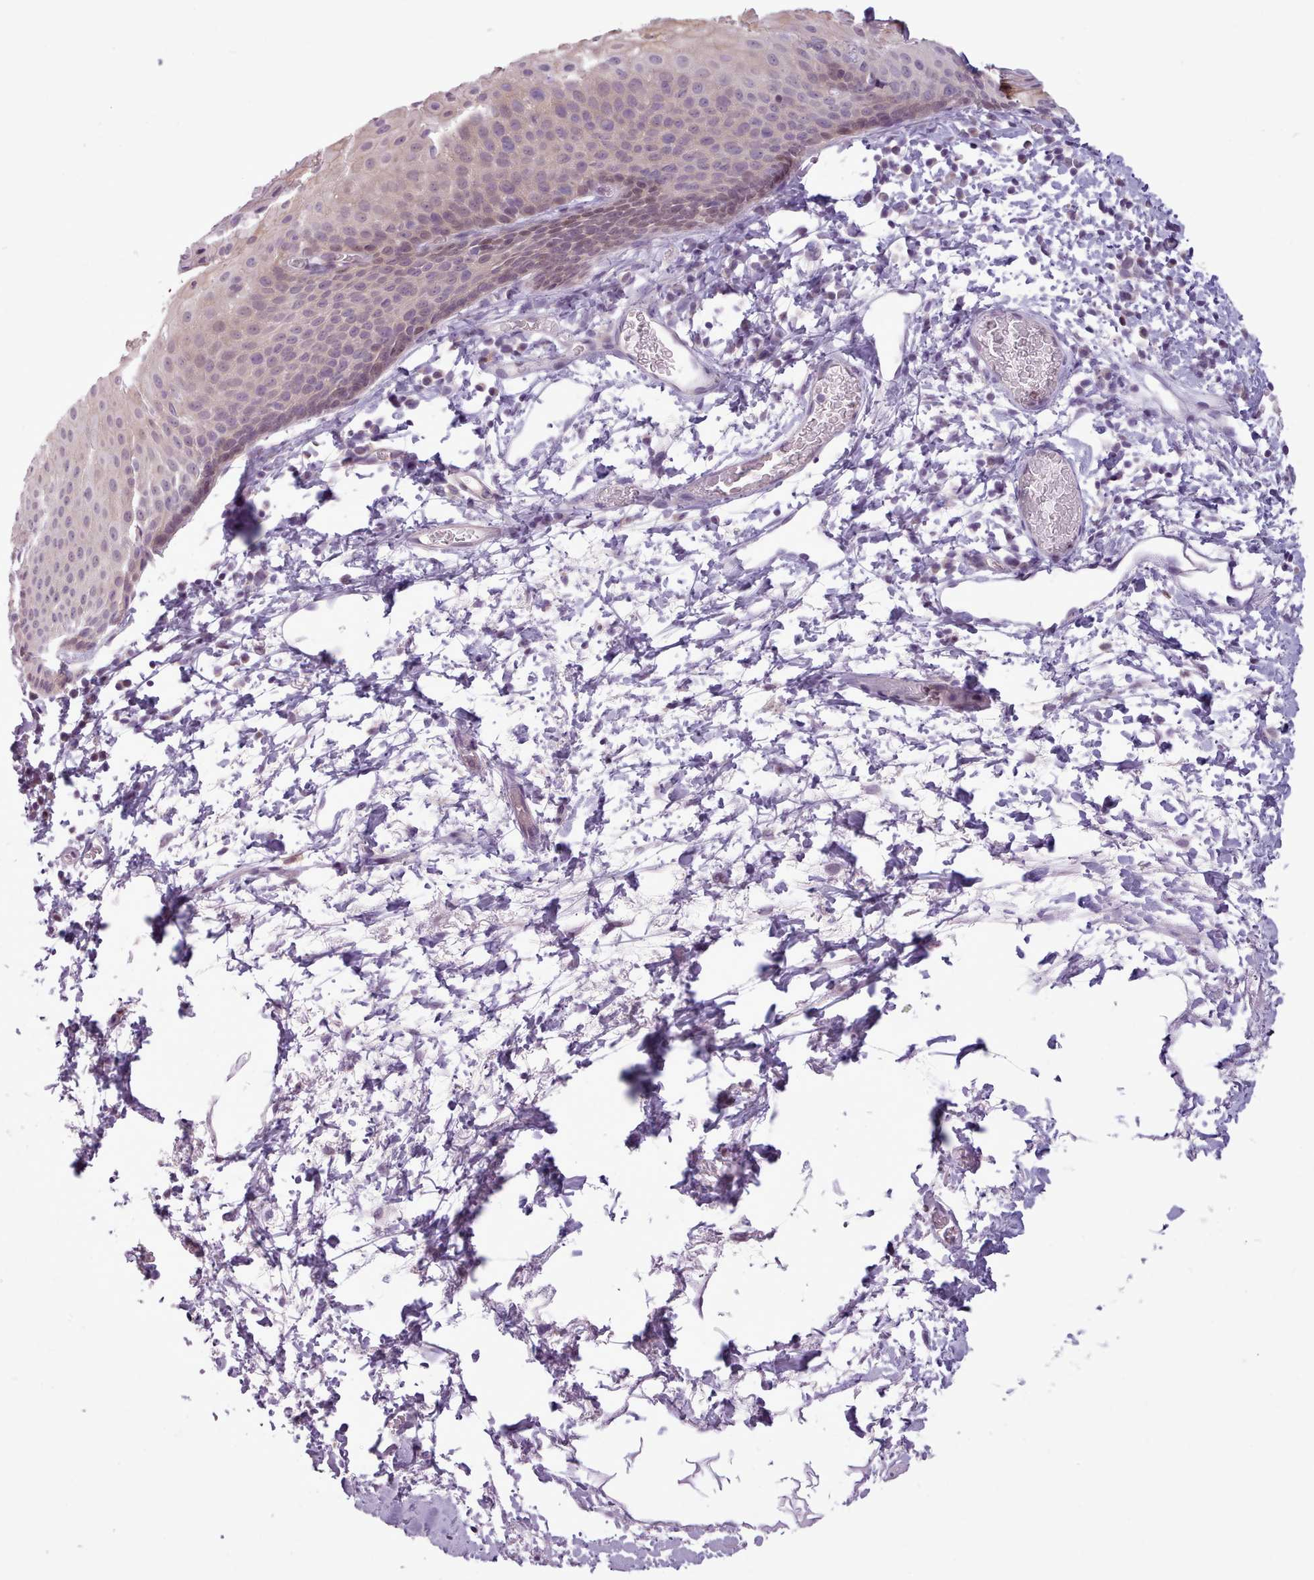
{"staining": {"intensity": "weak", "quantity": "25%-75%", "location": "cytoplasmic/membranous,nuclear"}, "tissue": "skin", "cell_type": "Epidermal cells", "image_type": "normal", "snomed": [{"axis": "morphology", "description": "Normal tissue, NOS"}, {"axis": "morphology", "description": "Hemorrhoids"}, {"axis": "morphology", "description": "Inflammation, NOS"}, {"axis": "topography", "description": "Anal"}], "caption": "Skin stained with immunohistochemistry (IHC) exhibits weak cytoplasmic/membranous,nuclear expression in about 25%-75% of epidermal cells.", "gene": "SLURP1", "patient": {"sex": "male", "age": 60}}